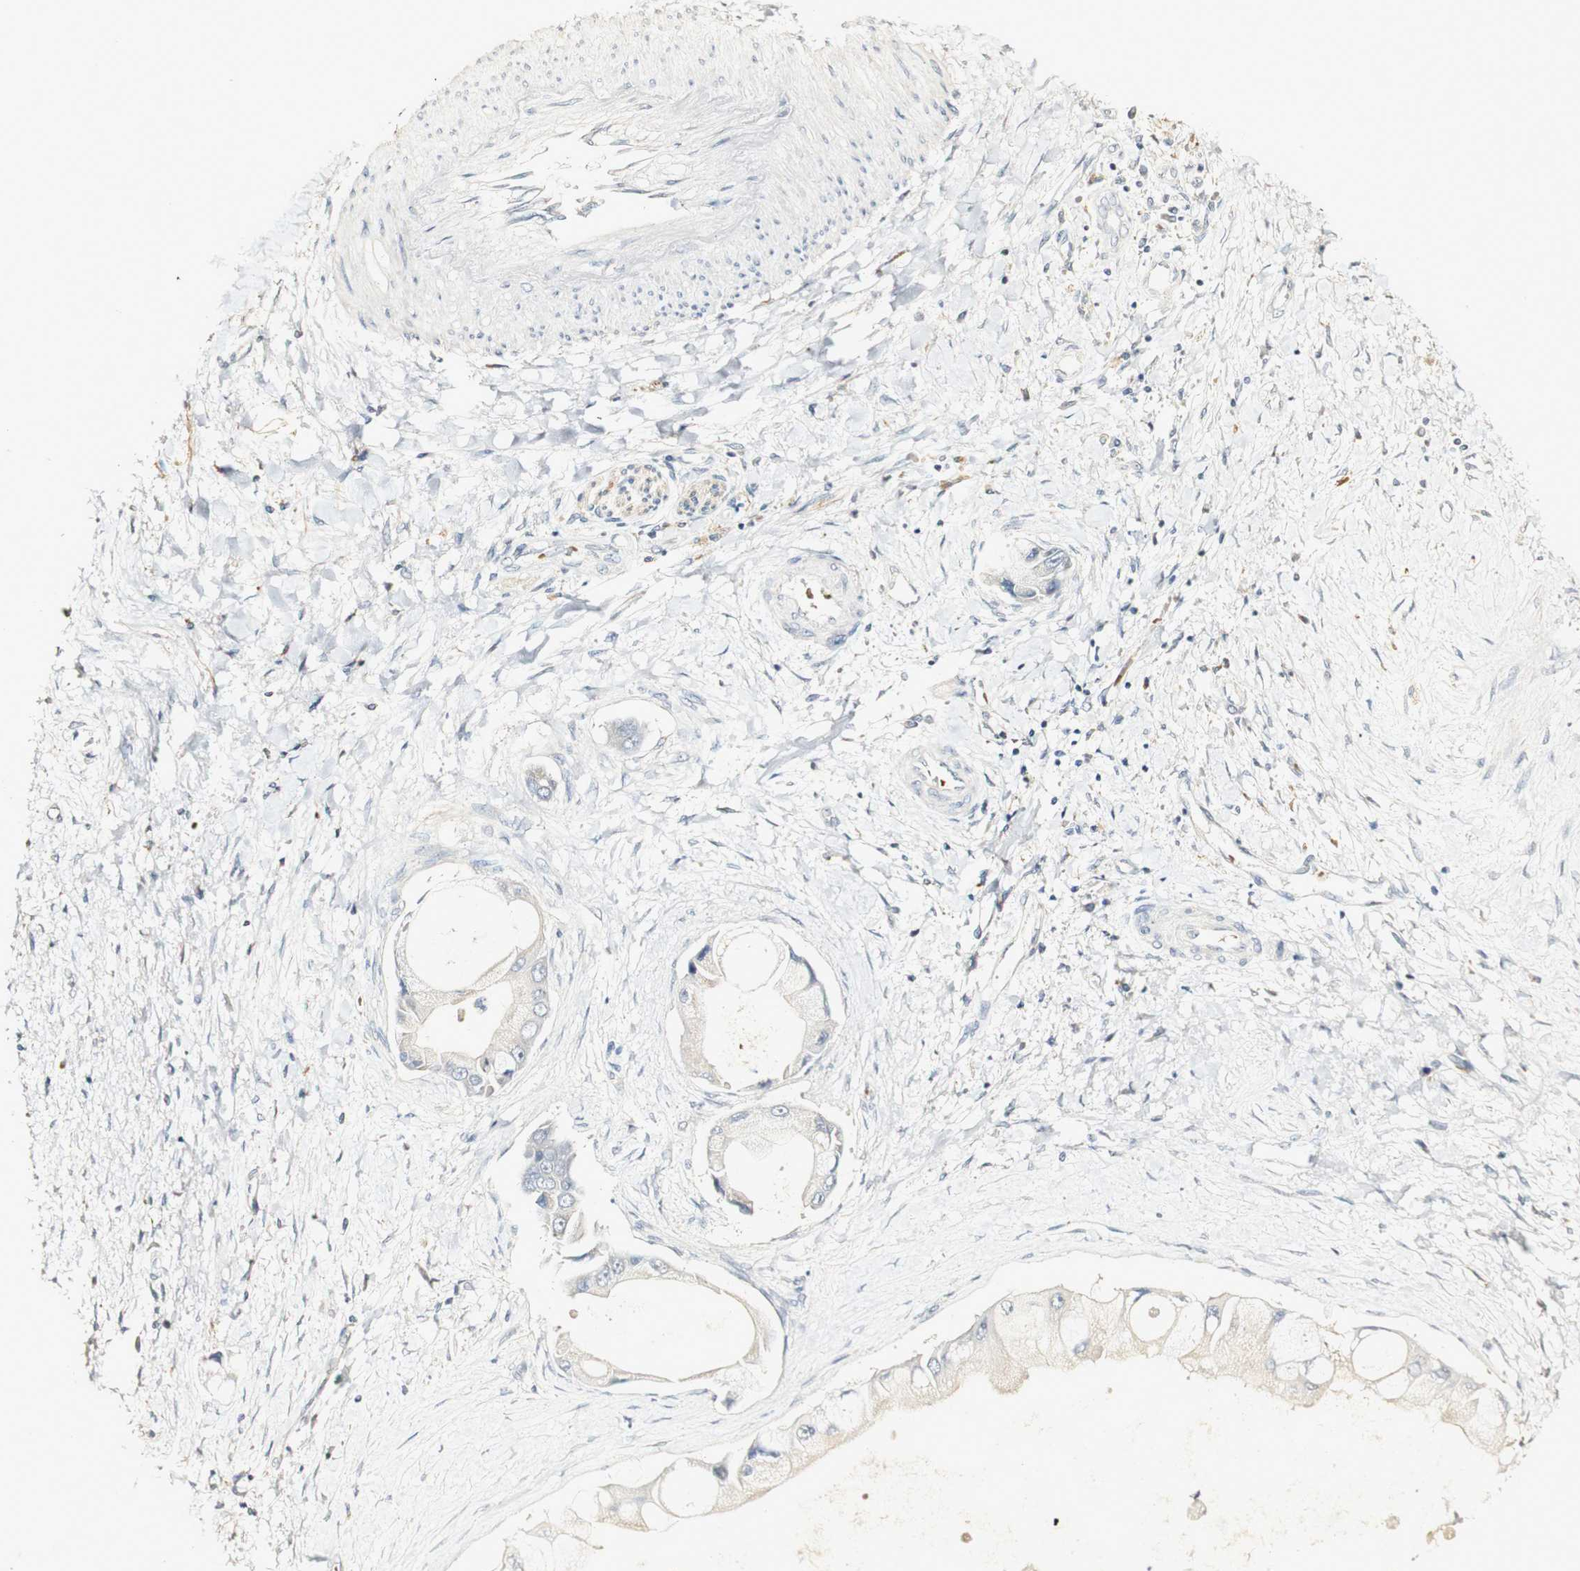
{"staining": {"intensity": "negative", "quantity": "none", "location": "none"}, "tissue": "liver cancer", "cell_type": "Tumor cells", "image_type": "cancer", "snomed": [{"axis": "morphology", "description": "Cholangiocarcinoma"}, {"axis": "topography", "description": "Liver"}], "caption": "Tumor cells are negative for brown protein staining in liver cancer (cholangiocarcinoma).", "gene": "SYT7", "patient": {"sex": "male", "age": 50}}